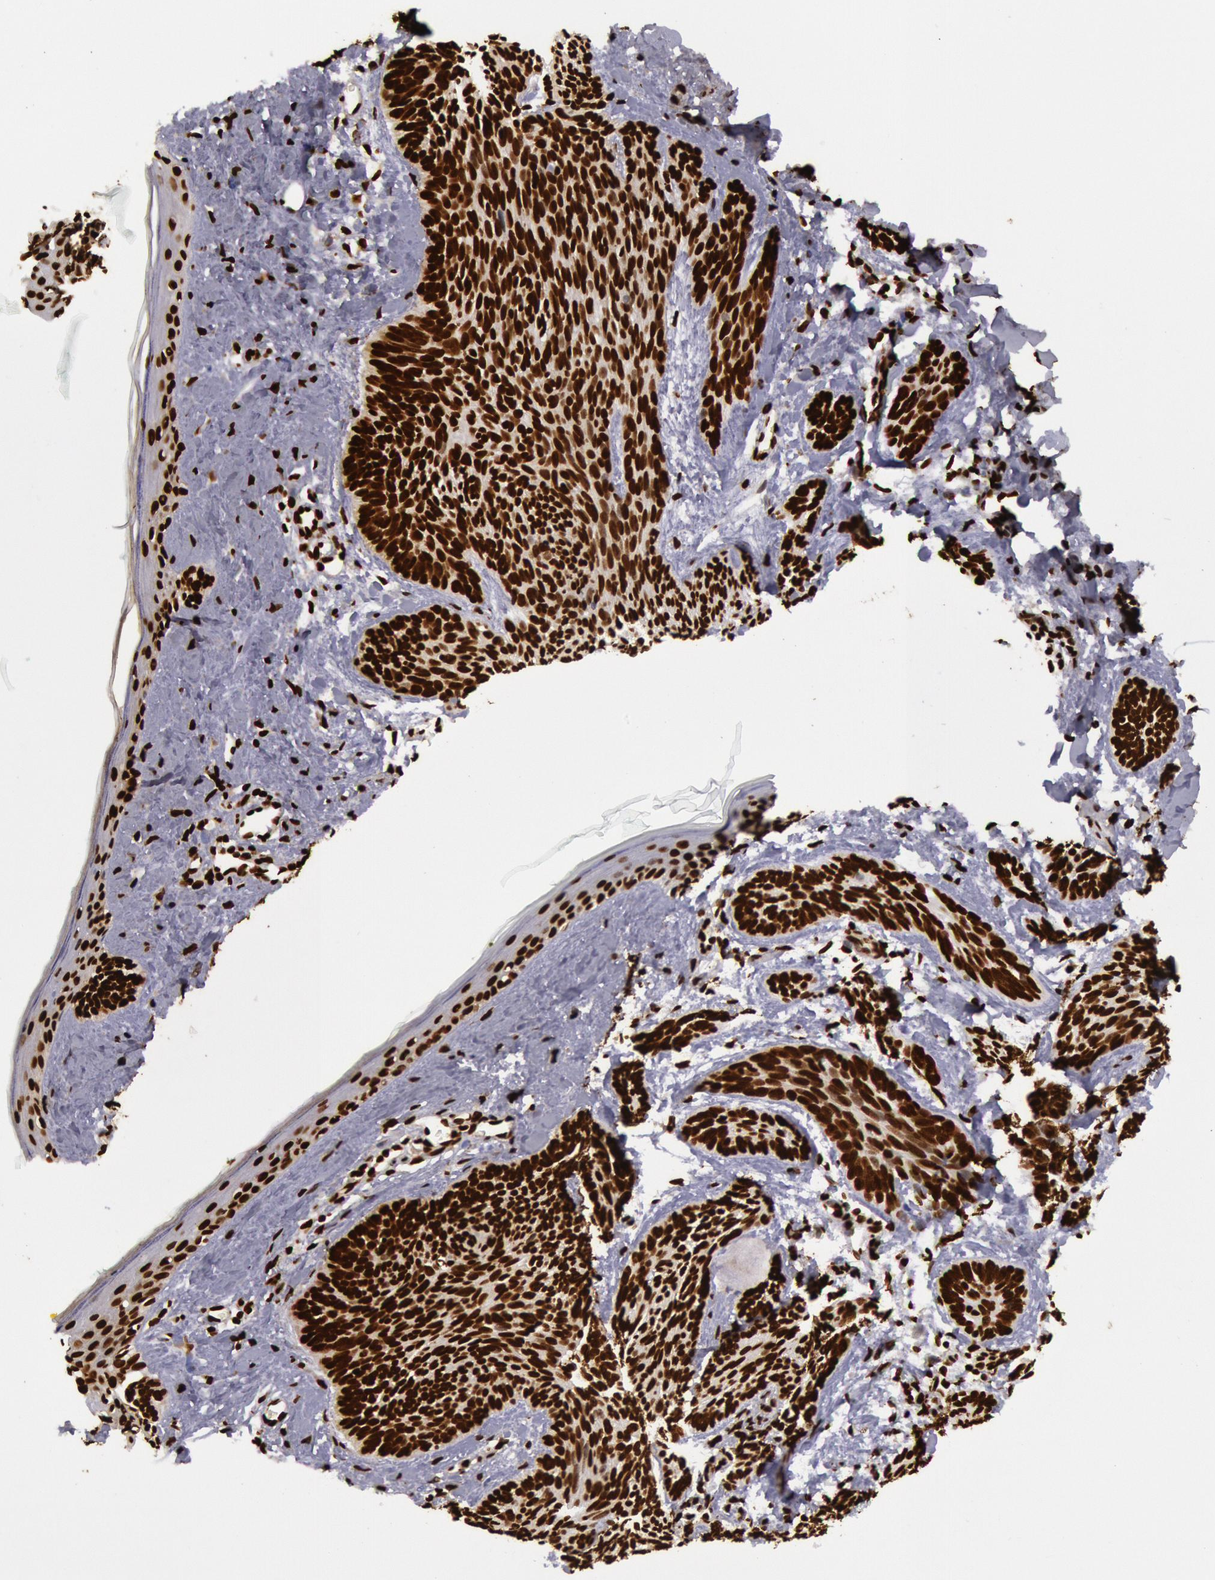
{"staining": {"intensity": "strong", "quantity": ">75%", "location": "nuclear"}, "tissue": "skin cancer", "cell_type": "Tumor cells", "image_type": "cancer", "snomed": [{"axis": "morphology", "description": "Basal cell carcinoma"}, {"axis": "topography", "description": "Skin"}], "caption": "Immunohistochemical staining of human skin basal cell carcinoma demonstrates strong nuclear protein positivity in about >75% of tumor cells.", "gene": "H3-4", "patient": {"sex": "female", "age": 81}}